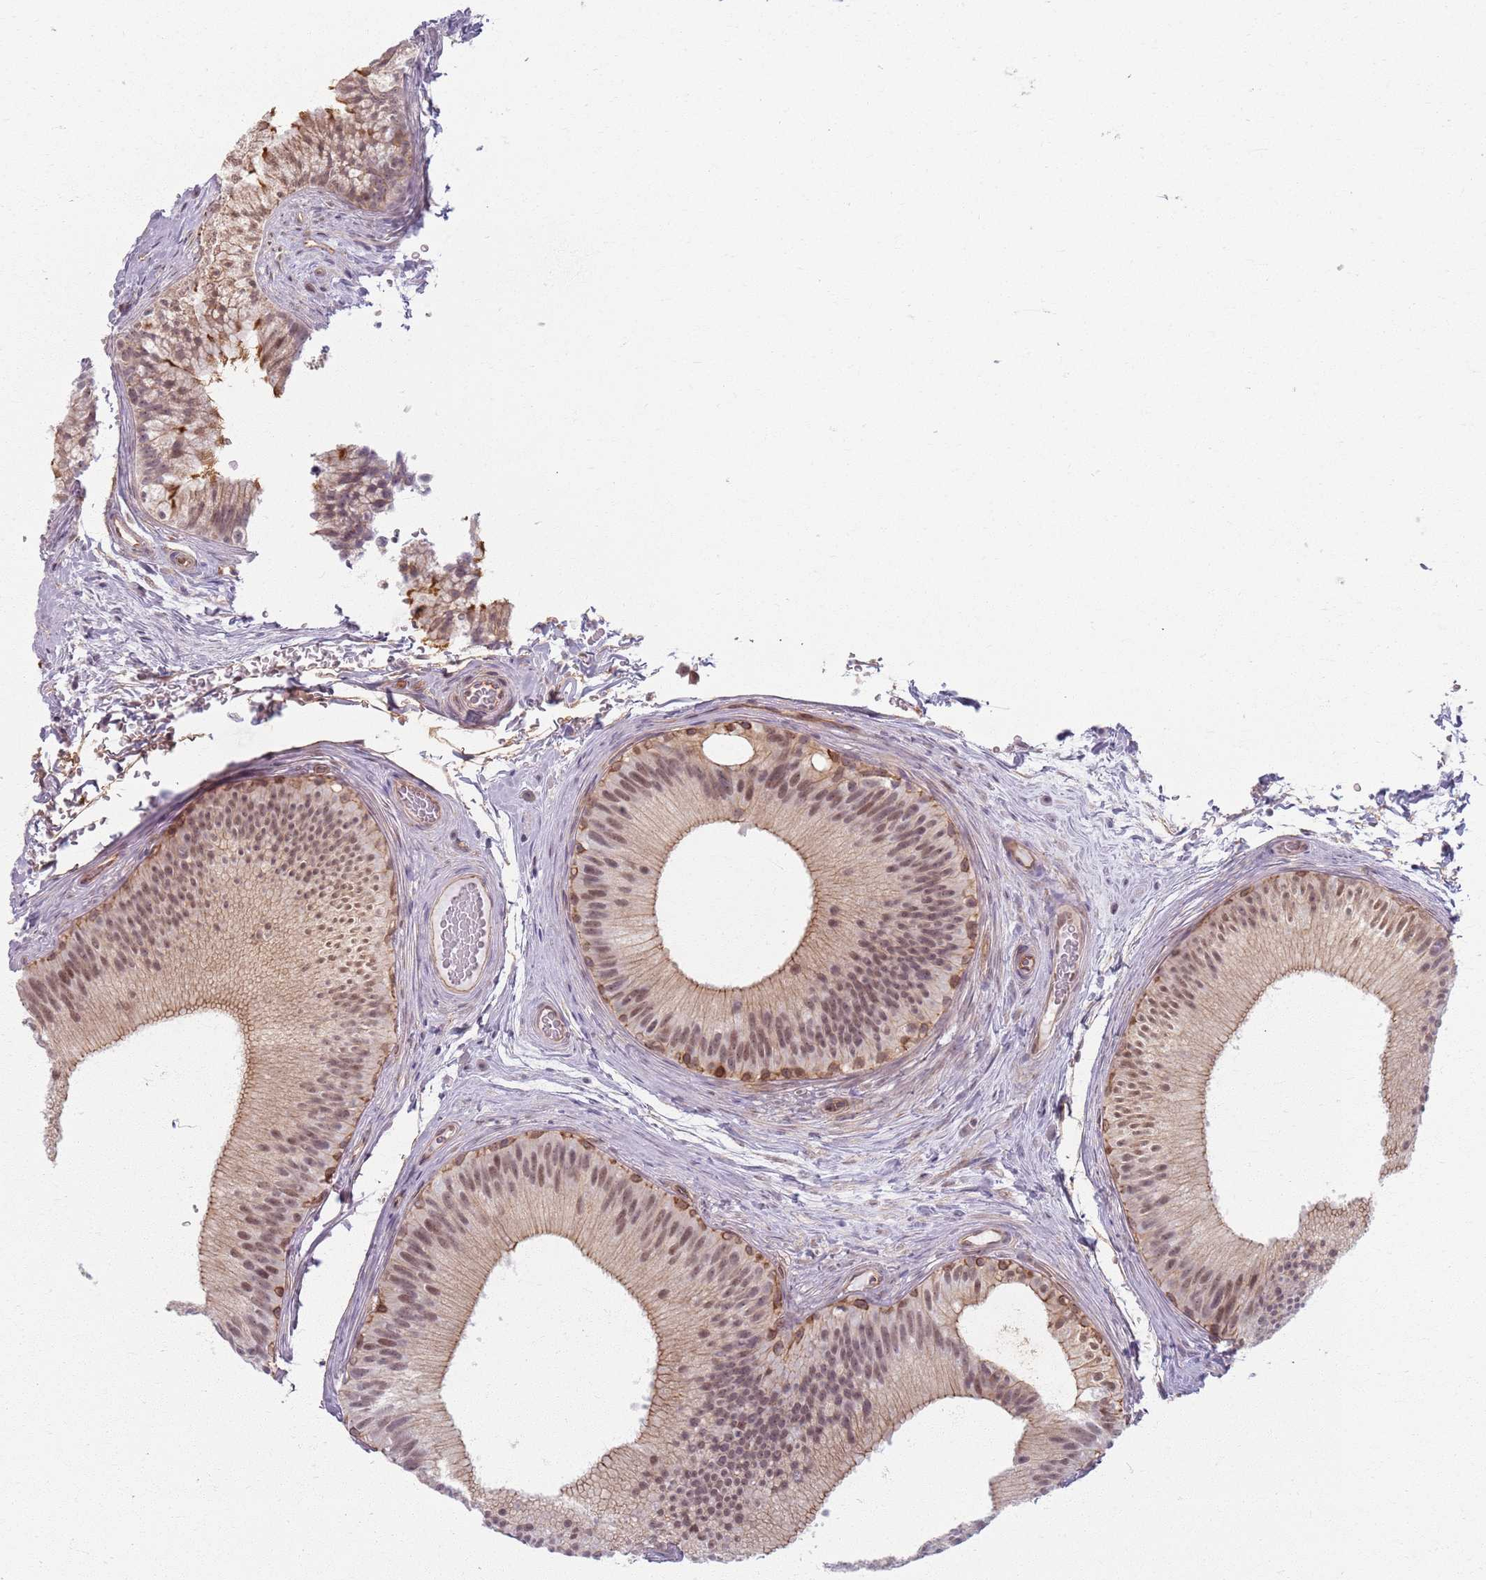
{"staining": {"intensity": "moderate", "quantity": "25%-75%", "location": "cytoplasmic/membranous,nuclear"}, "tissue": "epididymis", "cell_type": "Glandular cells", "image_type": "normal", "snomed": [{"axis": "morphology", "description": "Normal tissue, NOS"}, {"axis": "topography", "description": "Epididymis"}], "caption": "The histopathology image shows a brown stain indicating the presence of a protein in the cytoplasmic/membranous,nuclear of glandular cells in epididymis.", "gene": "KCNA5", "patient": {"sex": "male", "age": 45}}